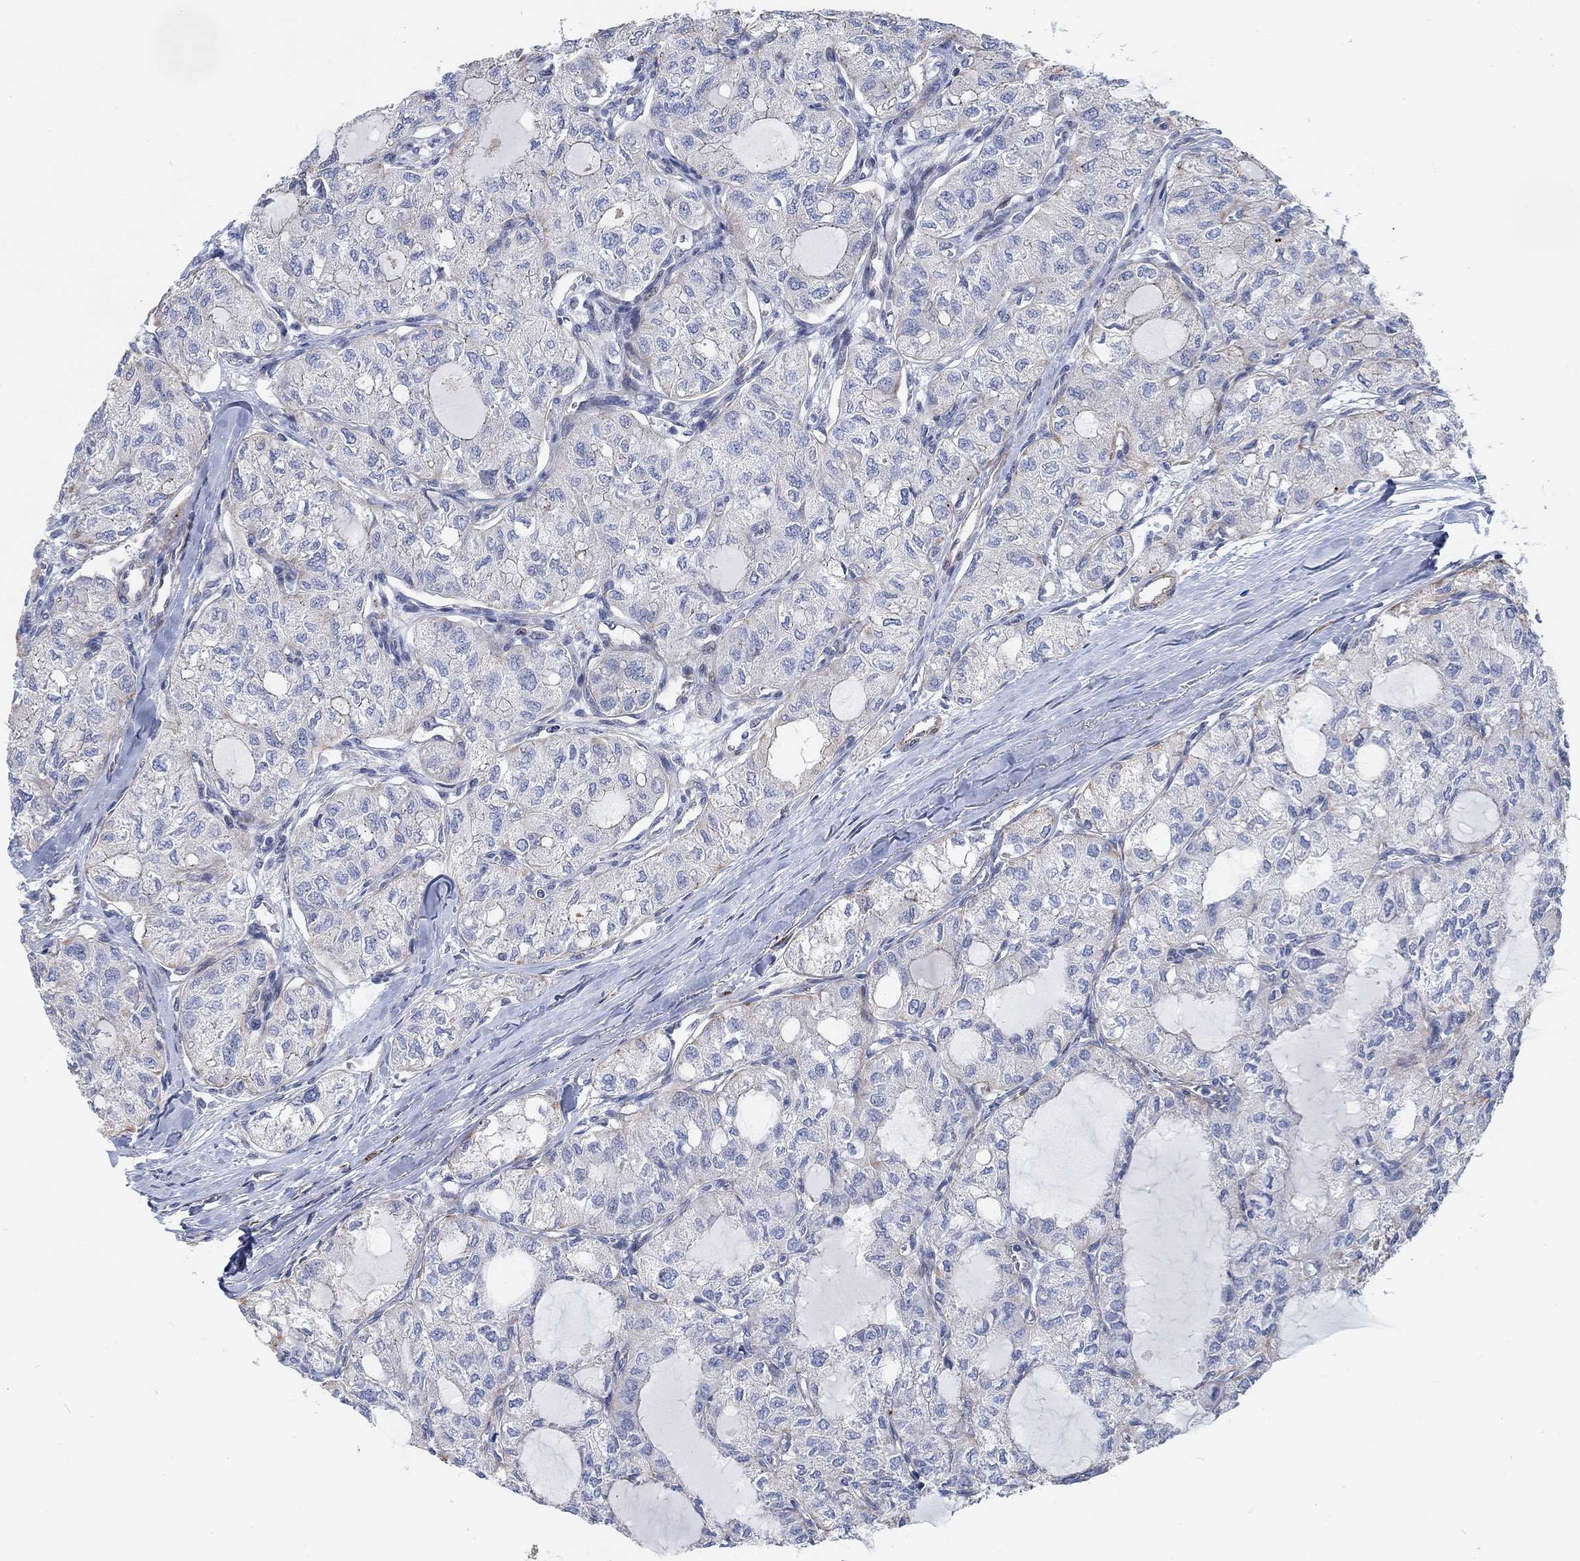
{"staining": {"intensity": "negative", "quantity": "none", "location": "none"}, "tissue": "thyroid cancer", "cell_type": "Tumor cells", "image_type": "cancer", "snomed": [{"axis": "morphology", "description": "Follicular adenoma carcinoma, NOS"}, {"axis": "topography", "description": "Thyroid gland"}], "caption": "An image of human follicular adenoma carcinoma (thyroid) is negative for staining in tumor cells.", "gene": "KCNH8", "patient": {"sex": "male", "age": 75}}